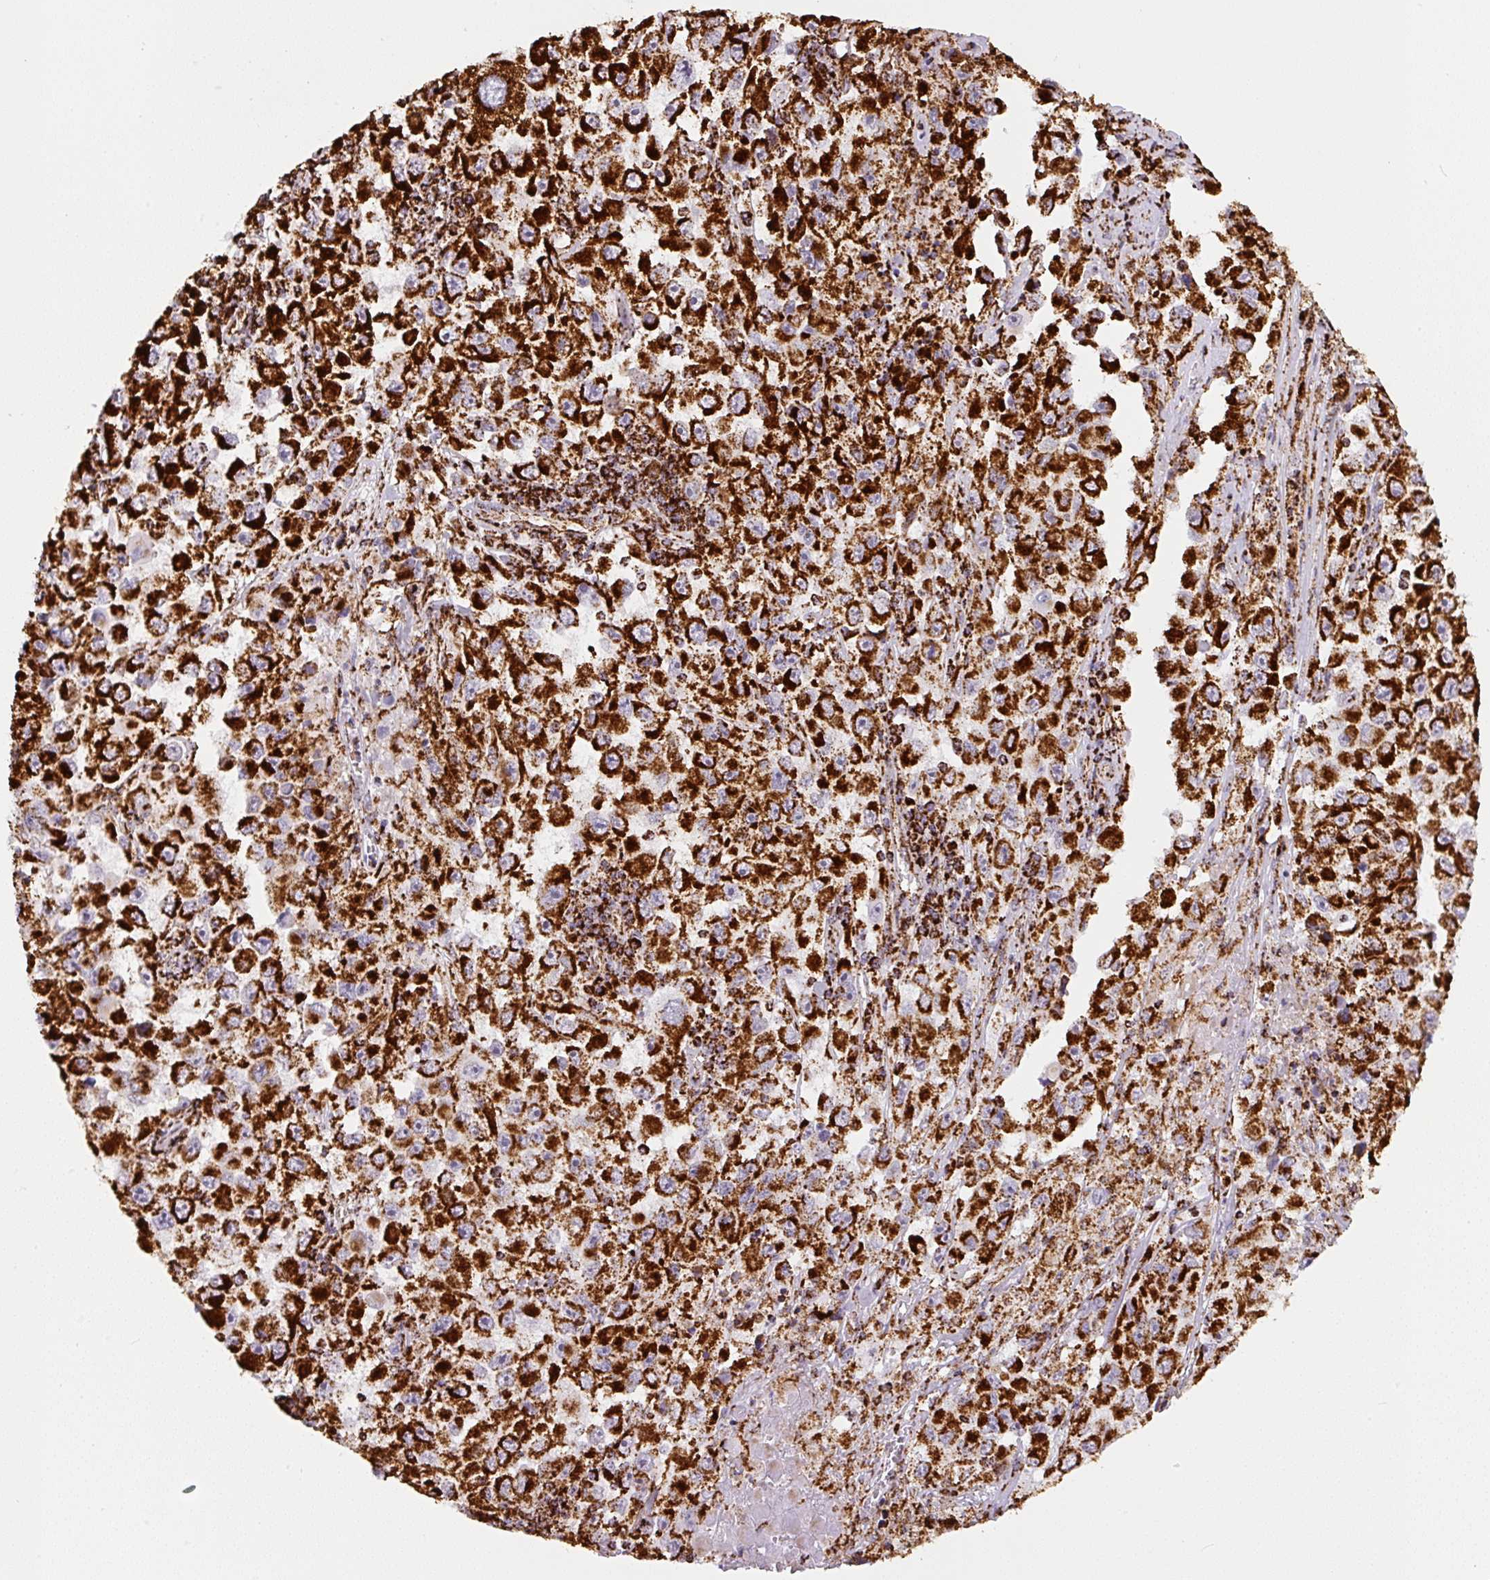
{"staining": {"intensity": "strong", "quantity": ">75%", "location": "cytoplasmic/membranous"}, "tissue": "melanoma", "cell_type": "Tumor cells", "image_type": "cancer", "snomed": [{"axis": "morphology", "description": "Malignant melanoma, Metastatic site"}, {"axis": "topography", "description": "Lymph node"}], "caption": "A high-resolution image shows IHC staining of melanoma, which displays strong cytoplasmic/membranous expression in approximately >75% of tumor cells.", "gene": "ATP5F1A", "patient": {"sex": "female", "age": 67}}